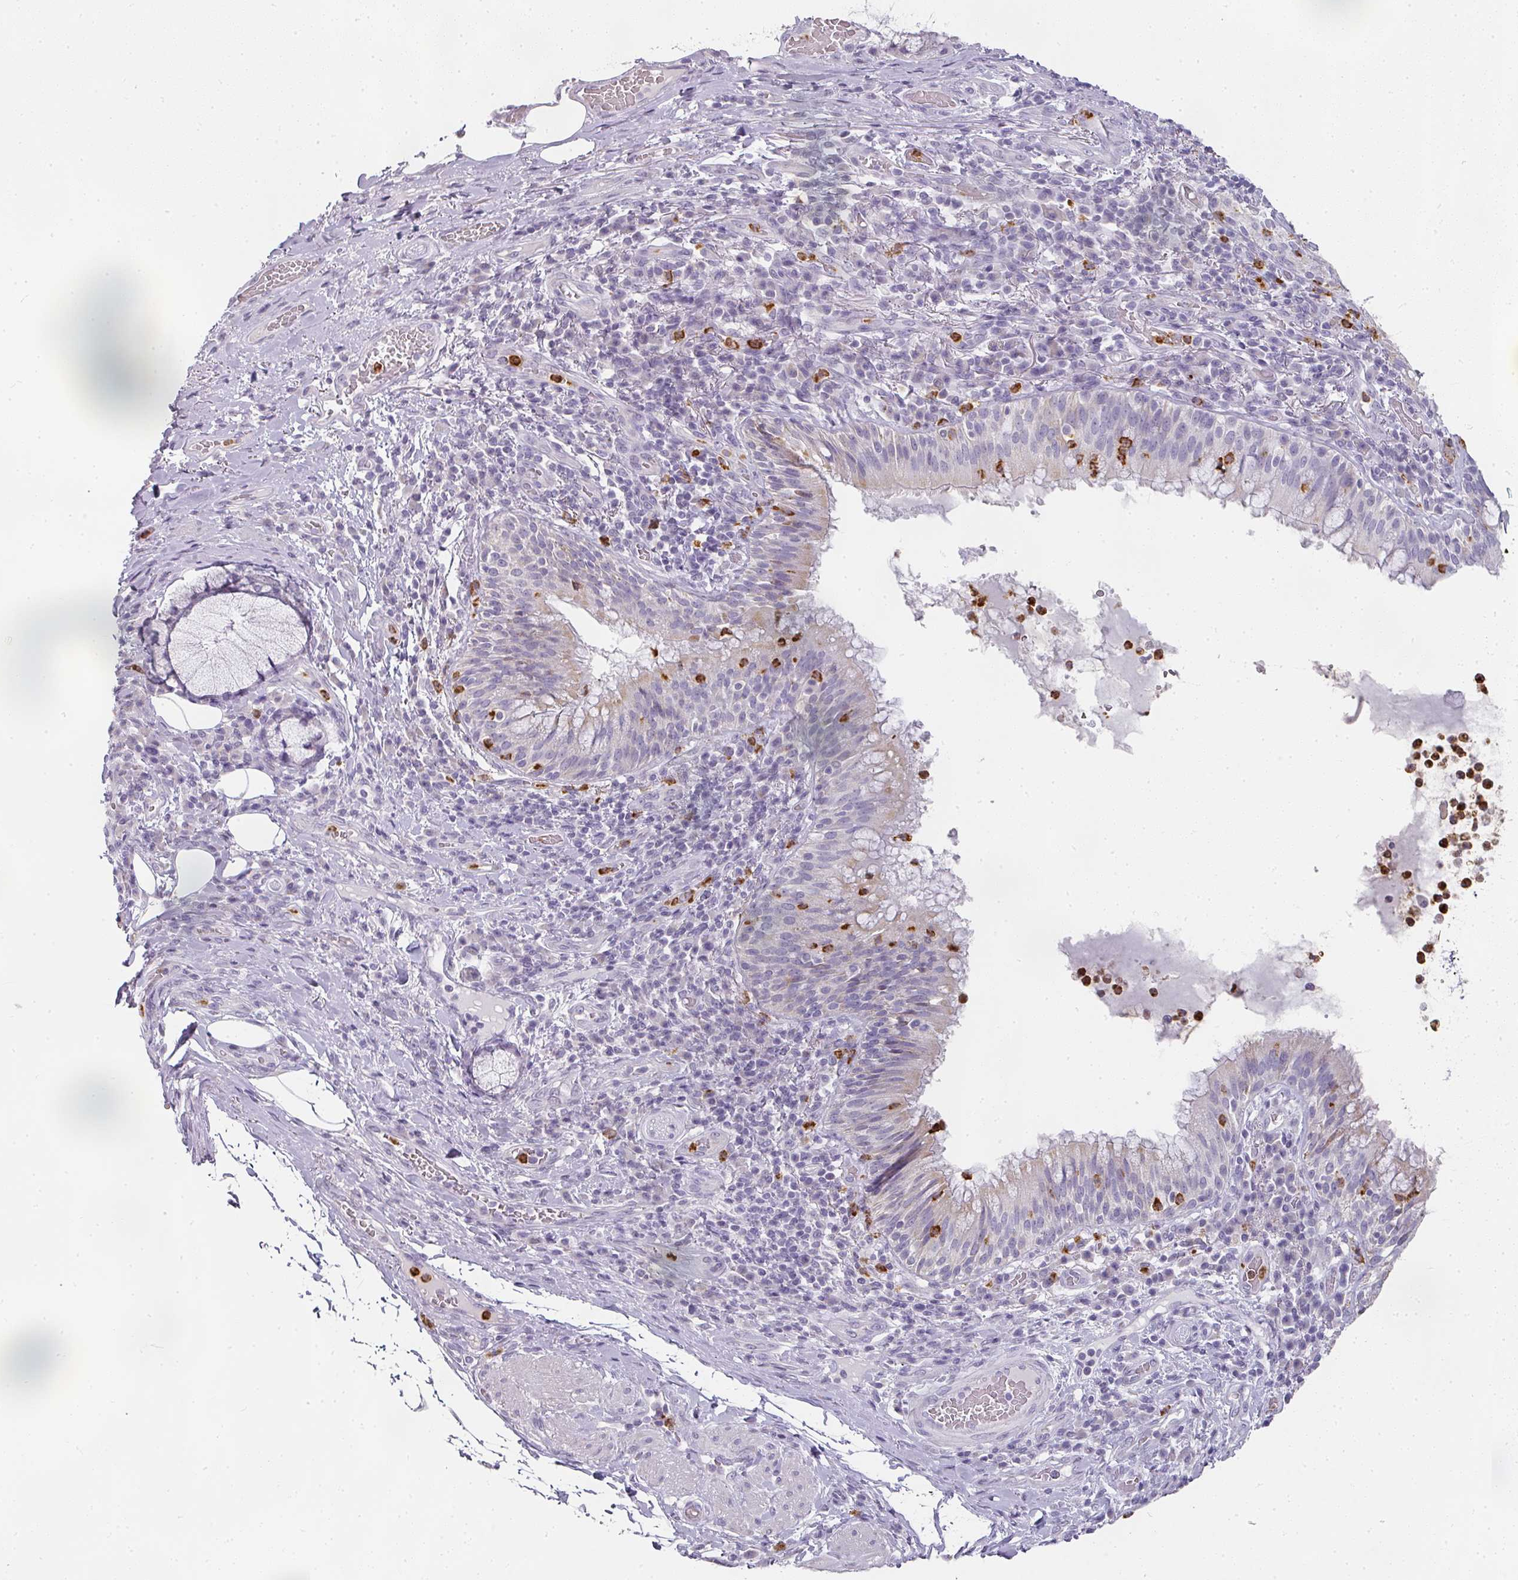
{"staining": {"intensity": "moderate", "quantity": "<25%", "location": "cytoplasmic/membranous"}, "tissue": "bronchus", "cell_type": "Respiratory epithelial cells", "image_type": "normal", "snomed": [{"axis": "morphology", "description": "Normal tissue, NOS"}, {"axis": "topography", "description": "Cartilage tissue"}, {"axis": "topography", "description": "Bronchus"}], "caption": "Approximately <25% of respiratory epithelial cells in benign bronchus reveal moderate cytoplasmic/membranous protein positivity as visualized by brown immunohistochemical staining.", "gene": "CAMP", "patient": {"sex": "male", "age": 56}}